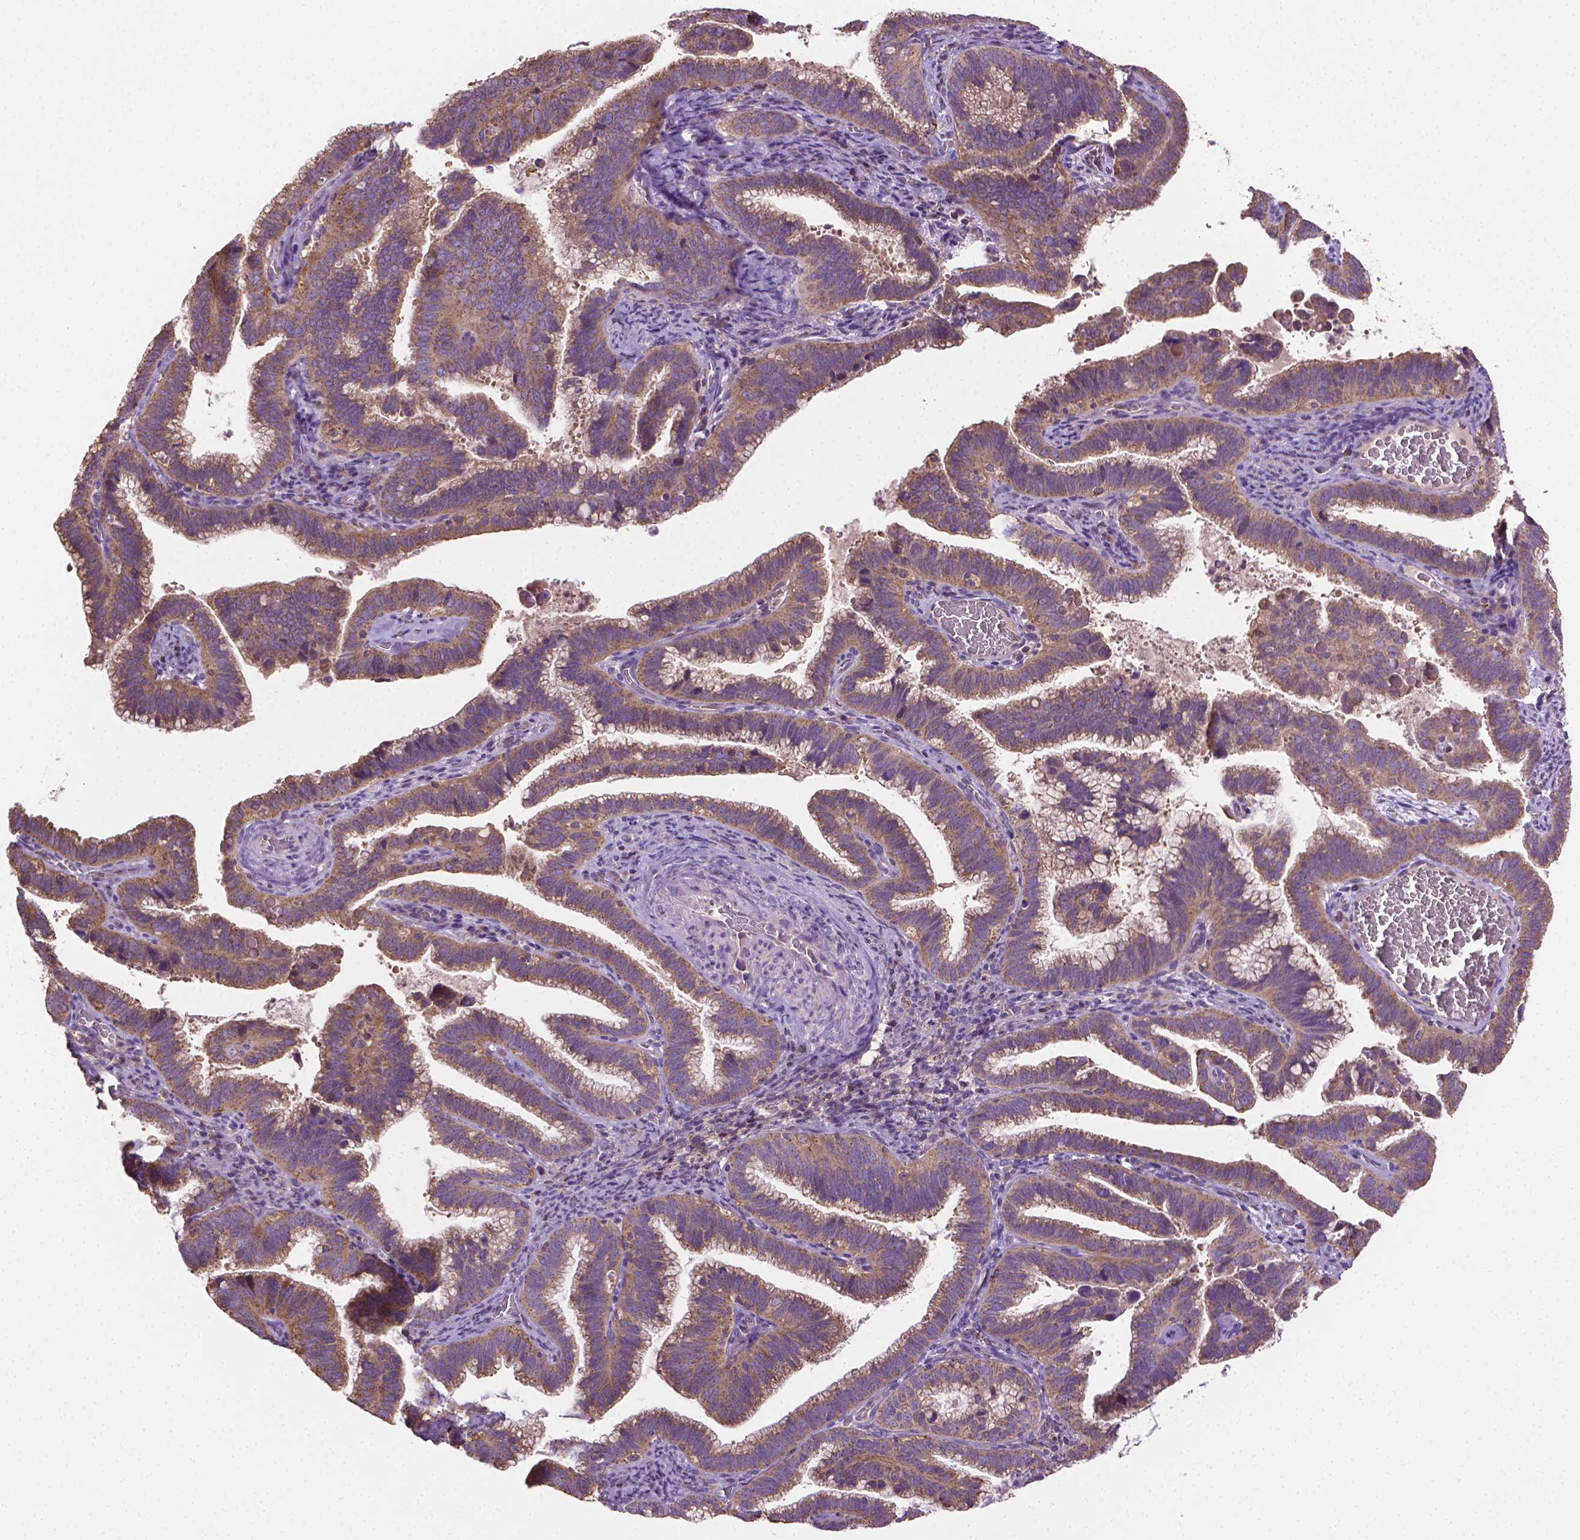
{"staining": {"intensity": "moderate", "quantity": ">75%", "location": "cytoplasmic/membranous"}, "tissue": "cervical cancer", "cell_type": "Tumor cells", "image_type": "cancer", "snomed": [{"axis": "morphology", "description": "Adenocarcinoma, NOS"}, {"axis": "topography", "description": "Cervix"}], "caption": "Tumor cells show medium levels of moderate cytoplasmic/membranous expression in about >75% of cells in adenocarcinoma (cervical).", "gene": "SLC51B", "patient": {"sex": "female", "age": 61}}